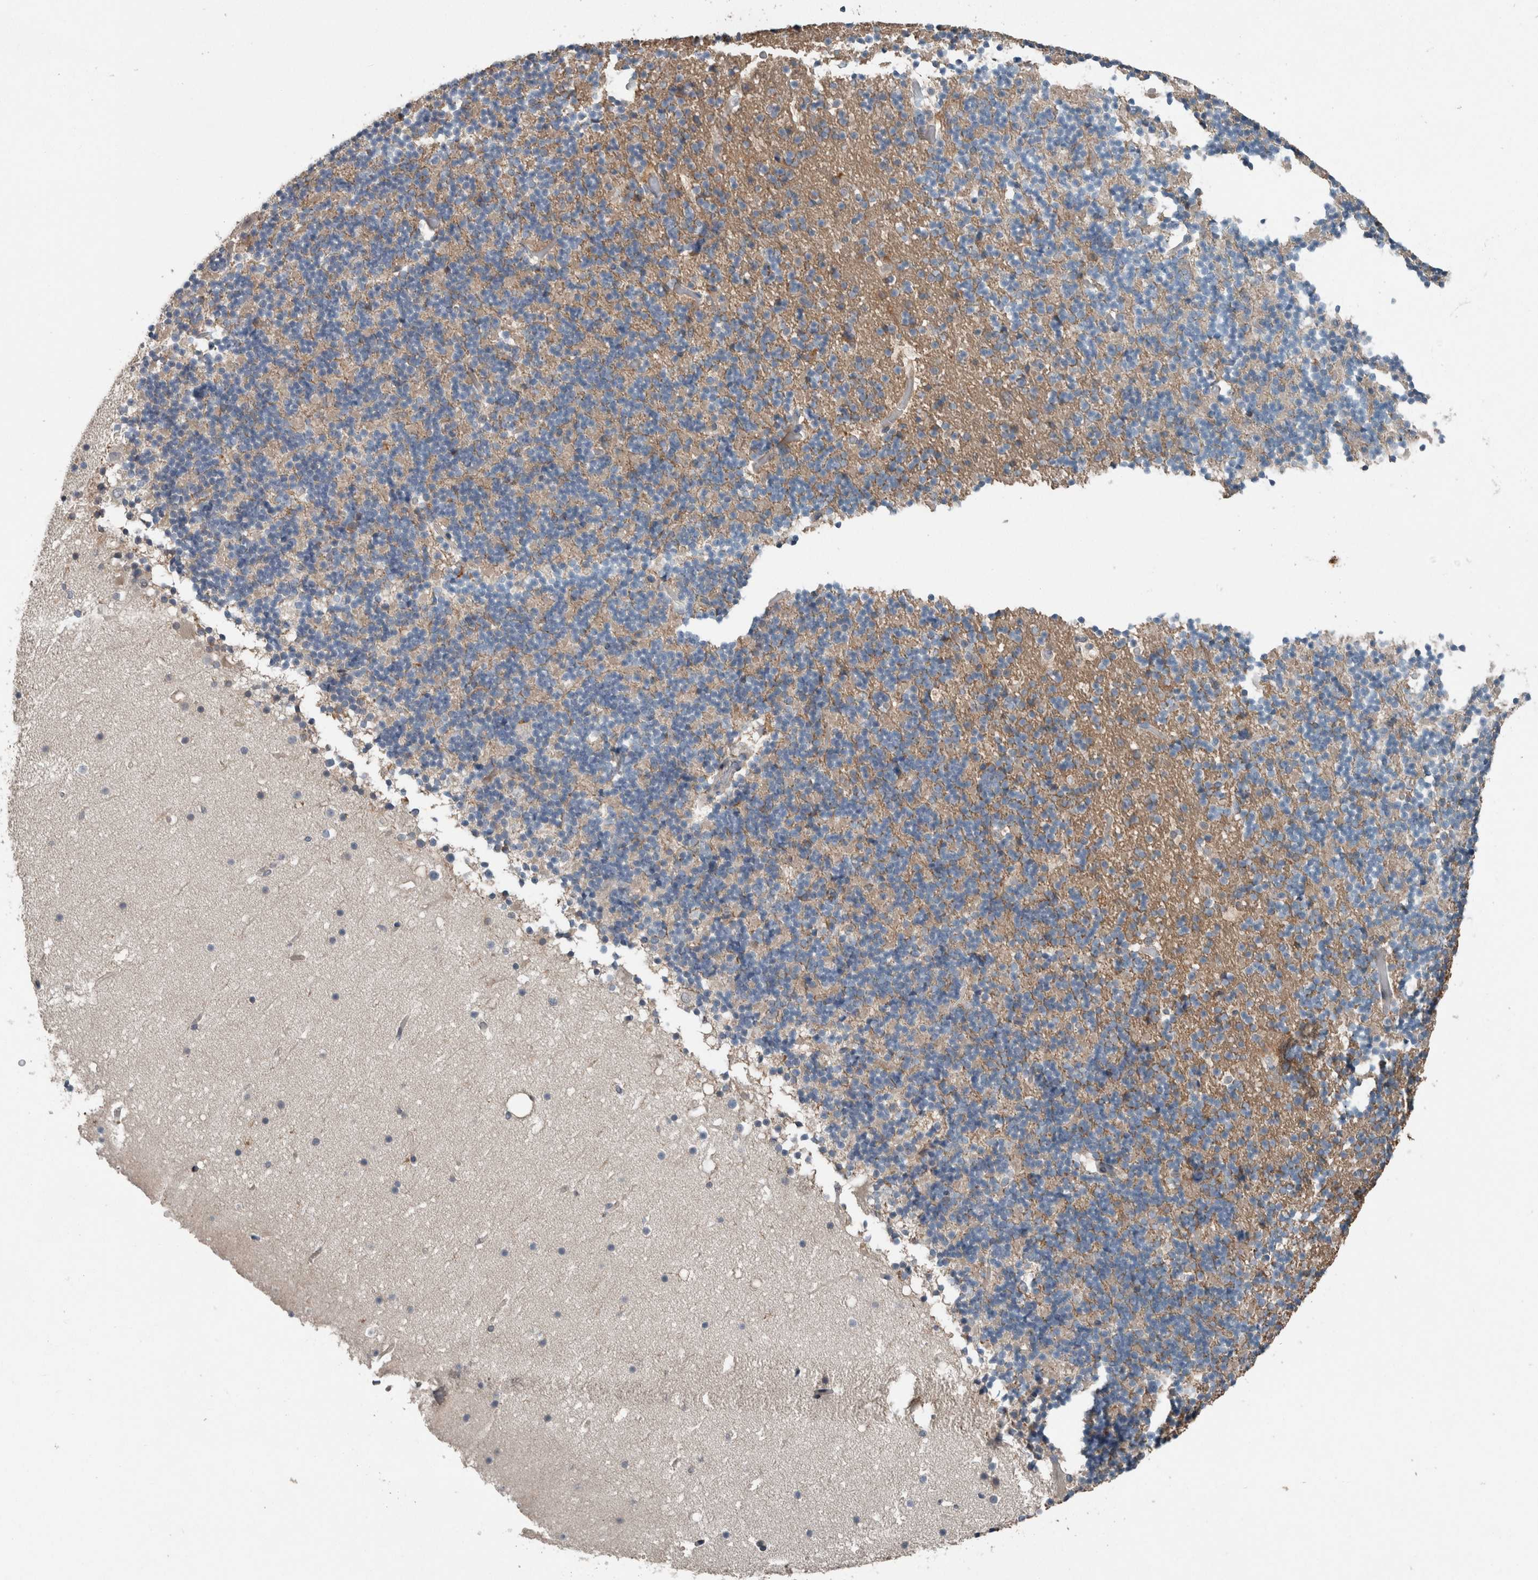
{"staining": {"intensity": "weak", "quantity": "<25%", "location": "cytoplasmic/membranous"}, "tissue": "cerebellum", "cell_type": "Cells in granular layer", "image_type": "normal", "snomed": [{"axis": "morphology", "description": "Normal tissue, NOS"}, {"axis": "topography", "description": "Cerebellum"}], "caption": "DAB immunohistochemical staining of unremarkable cerebellum displays no significant staining in cells in granular layer. (Stains: DAB (3,3'-diaminobenzidine) IHC with hematoxylin counter stain, Microscopy: brightfield microscopy at high magnification).", "gene": "KNTC1", "patient": {"sex": "male", "age": 57}}